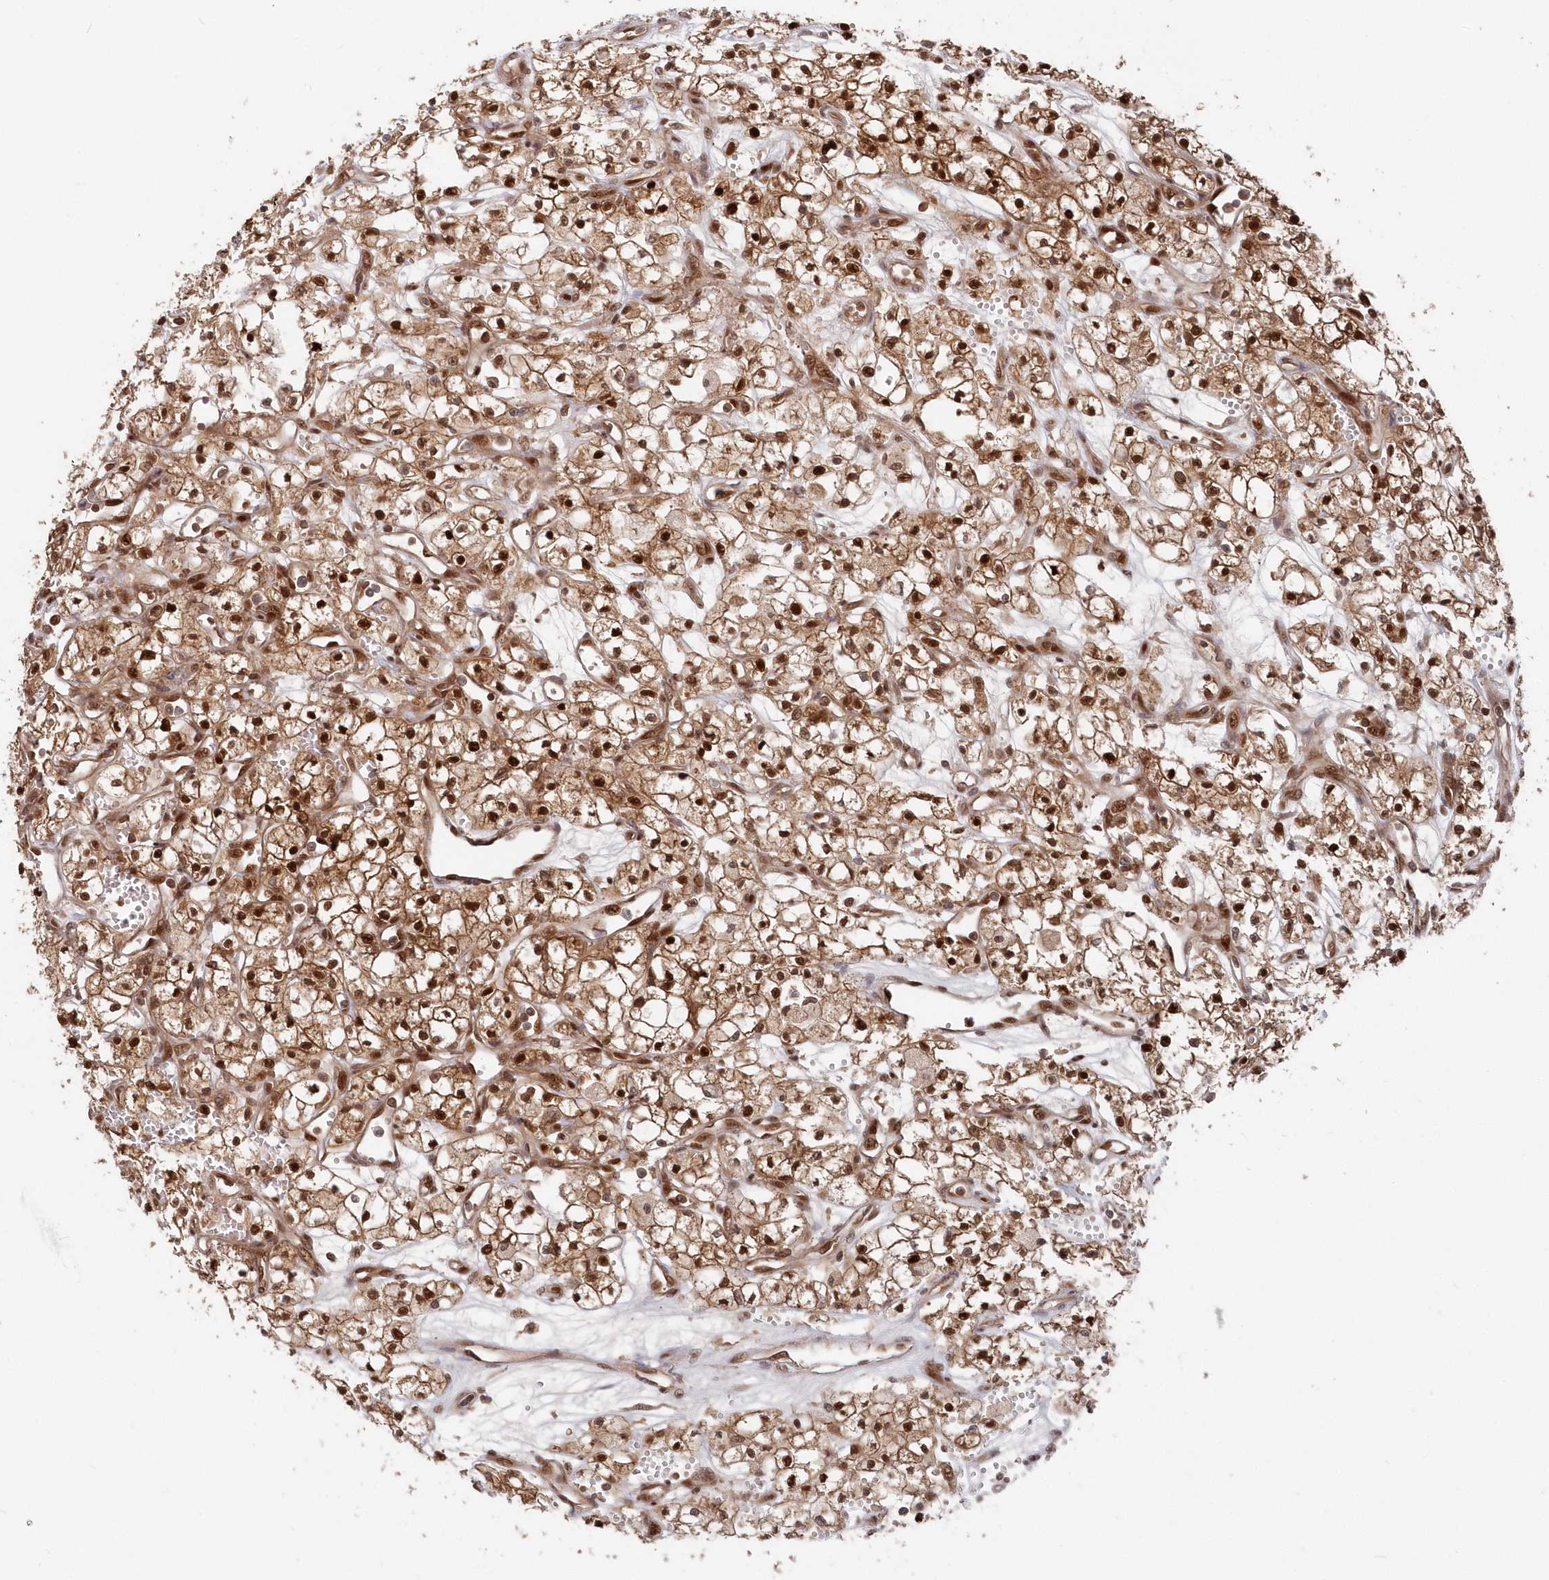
{"staining": {"intensity": "strong", "quantity": ">75%", "location": "cytoplasmic/membranous,nuclear"}, "tissue": "renal cancer", "cell_type": "Tumor cells", "image_type": "cancer", "snomed": [{"axis": "morphology", "description": "Adenocarcinoma, NOS"}, {"axis": "topography", "description": "Kidney"}], "caption": "Immunohistochemical staining of adenocarcinoma (renal) shows strong cytoplasmic/membranous and nuclear protein expression in approximately >75% of tumor cells. Ihc stains the protein in brown and the nuclei are stained blue.", "gene": "ABHD14B", "patient": {"sex": "male", "age": 59}}